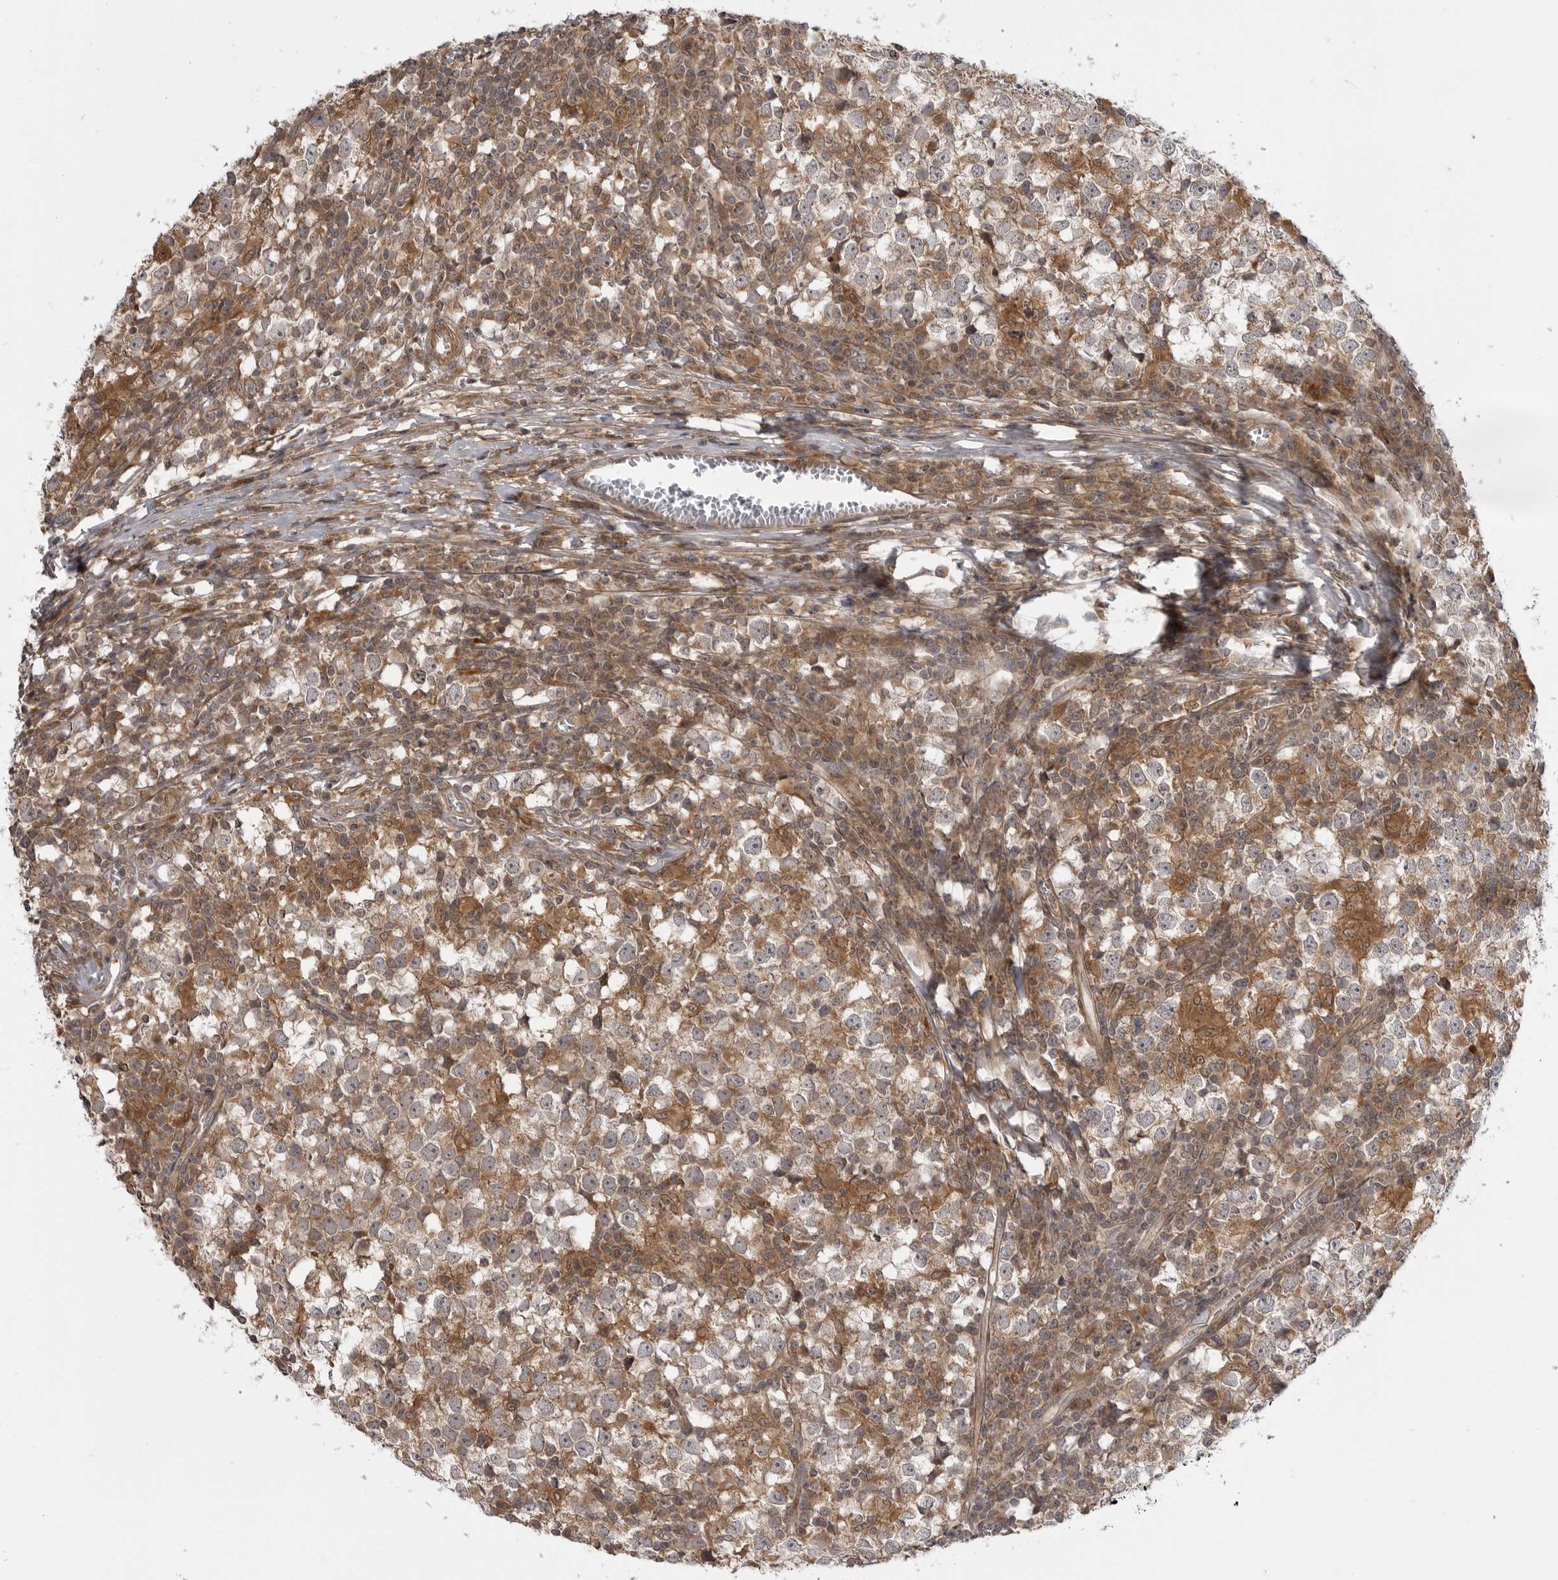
{"staining": {"intensity": "moderate", "quantity": "<25%", "location": "cytoplasmic/membranous"}, "tissue": "testis cancer", "cell_type": "Tumor cells", "image_type": "cancer", "snomed": [{"axis": "morphology", "description": "Seminoma, NOS"}, {"axis": "topography", "description": "Testis"}], "caption": "A high-resolution micrograph shows immunohistochemistry staining of testis cancer (seminoma), which exhibits moderate cytoplasmic/membranous expression in about <25% of tumor cells. Immunohistochemistry (ihc) stains the protein of interest in brown and the nuclei are stained blue.", "gene": "LRRC45", "patient": {"sex": "male", "age": 65}}